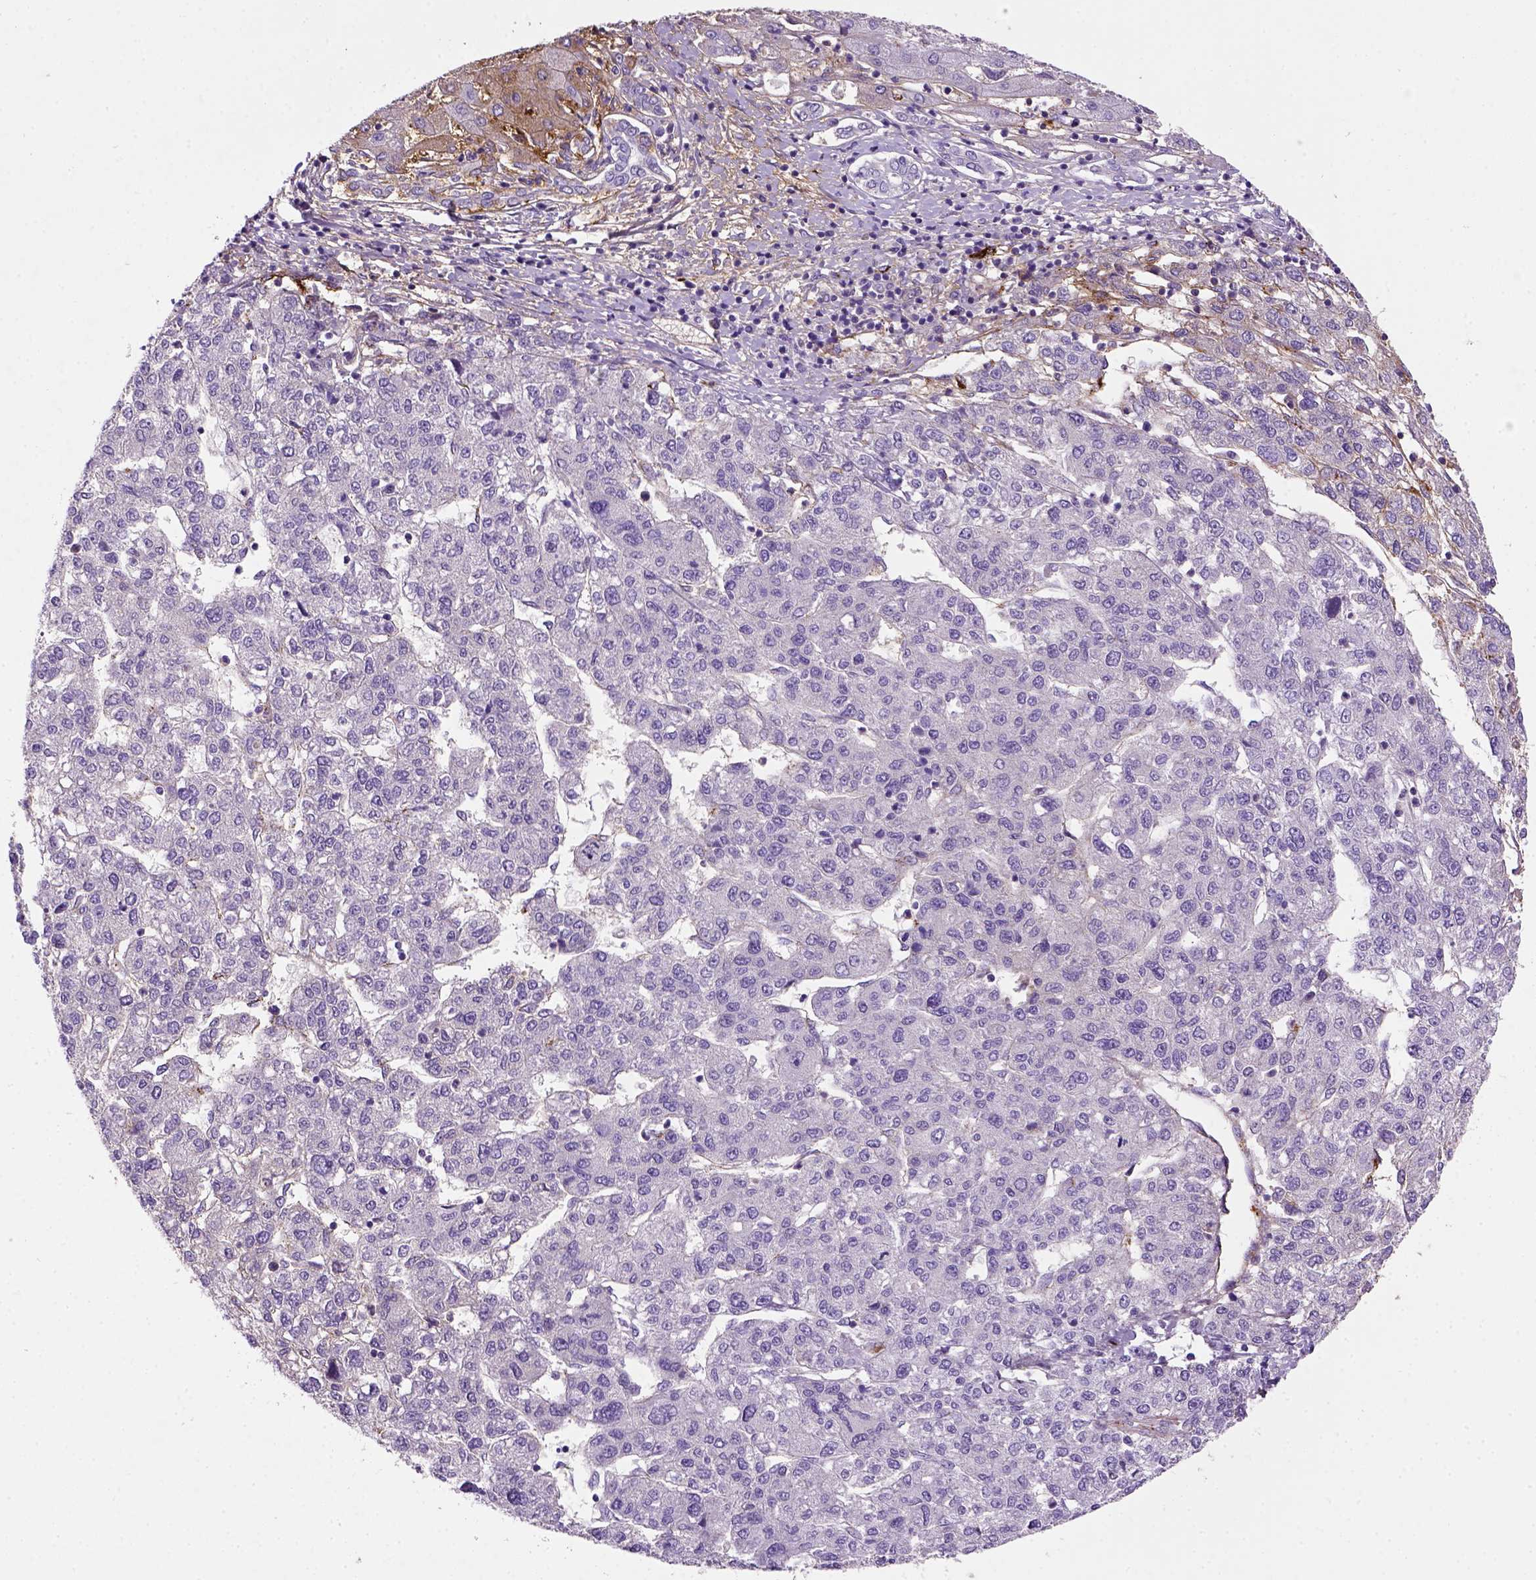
{"staining": {"intensity": "negative", "quantity": "none", "location": "none"}, "tissue": "liver cancer", "cell_type": "Tumor cells", "image_type": "cancer", "snomed": [{"axis": "morphology", "description": "Carcinoma, Hepatocellular, NOS"}, {"axis": "topography", "description": "Liver"}], "caption": "Tumor cells show no significant protein positivity in hepatocellular carcinoma (liver).", "gene": "VWF", "patient": {"sex": "male", "age": 56}}